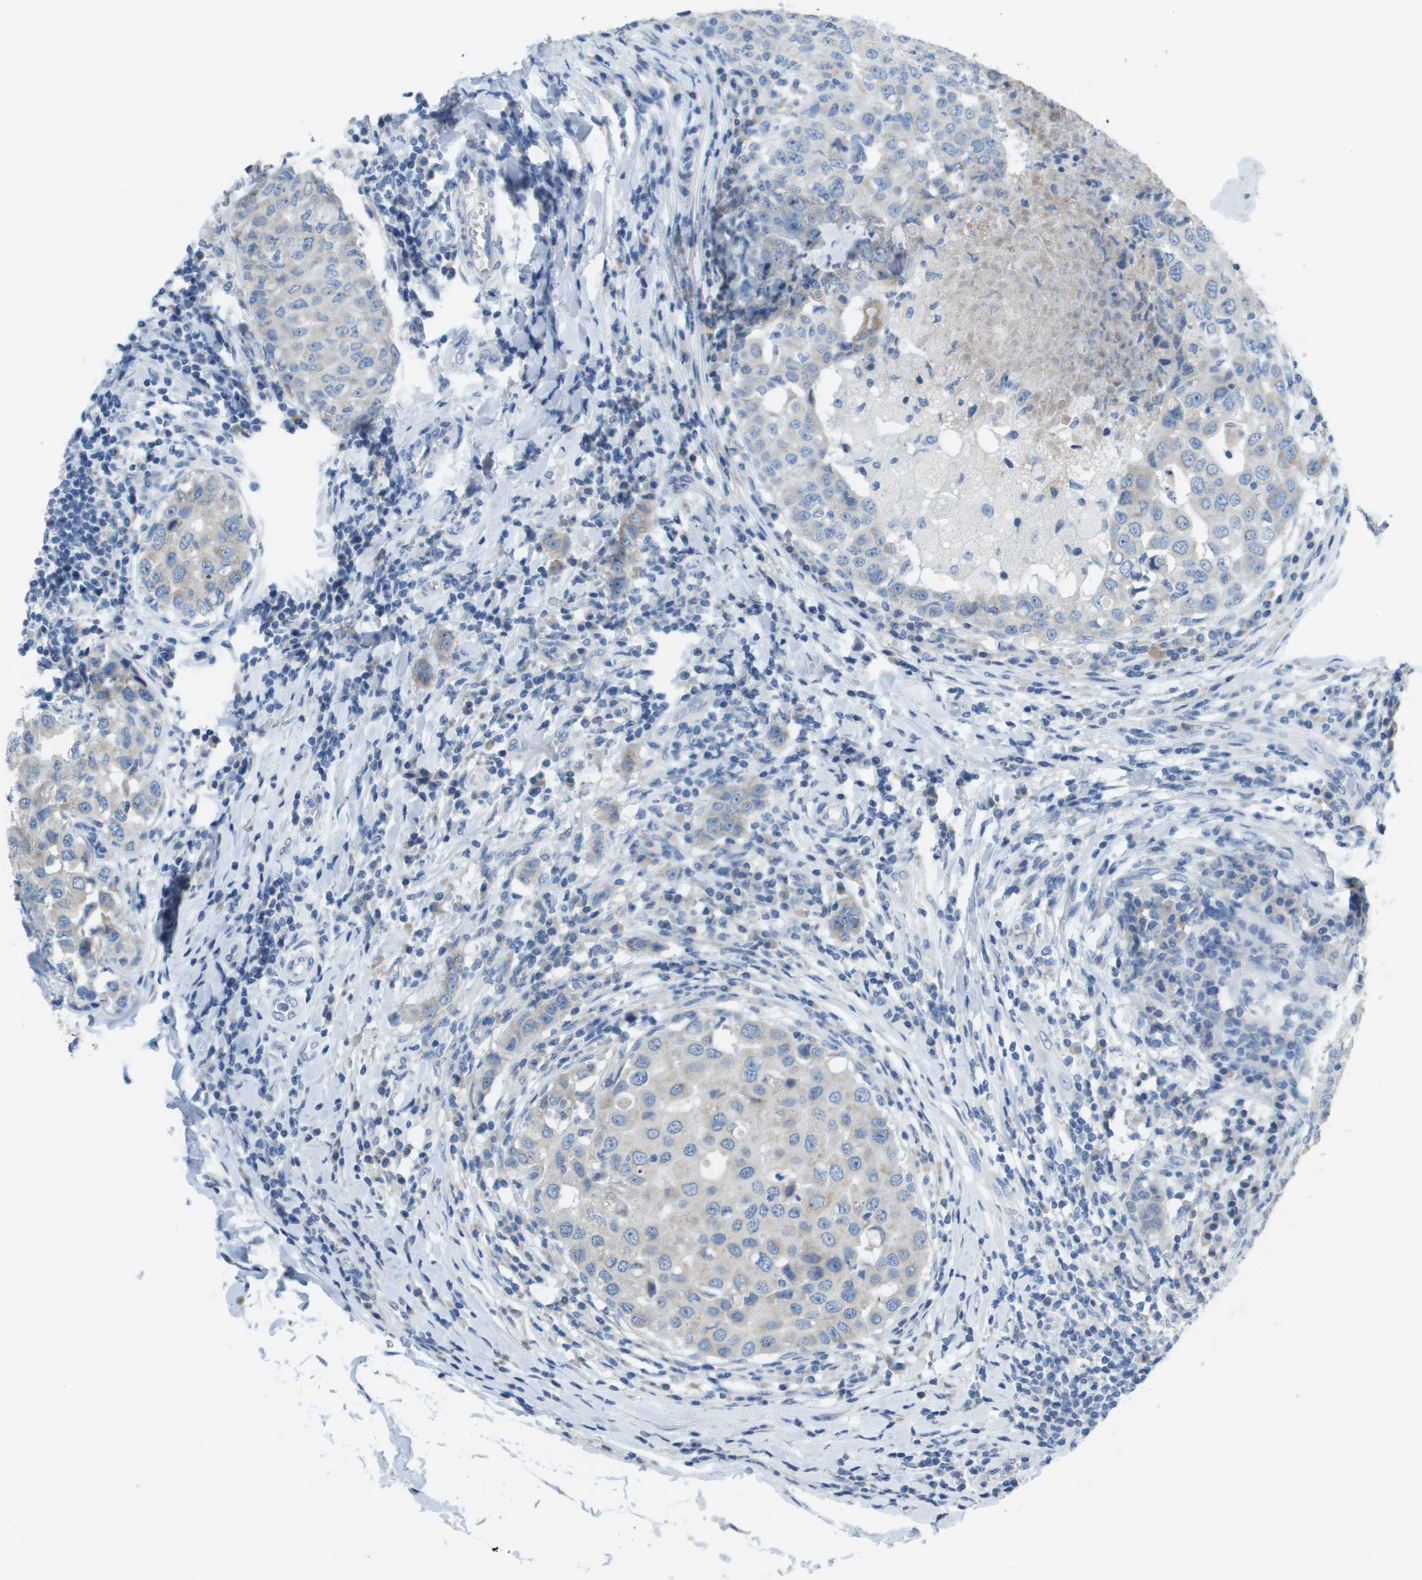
{"staining": {"intensity": "negative", "quantity": "none", "location": "none"}, "tissue": "breast cancer", "cell_type": "Tumor cells", "image_type": "cancer", "snomed": [{"axis": "morphology", "description": "Duct carcinoma"}, {"axis": "topography", "description": "Breast"}], "caption": "This is an IHC image of human breast cancer. There is no staining in tumor cells.", "gene": "PTGDR2", "patient": {"sex": "female", "age": 27}}